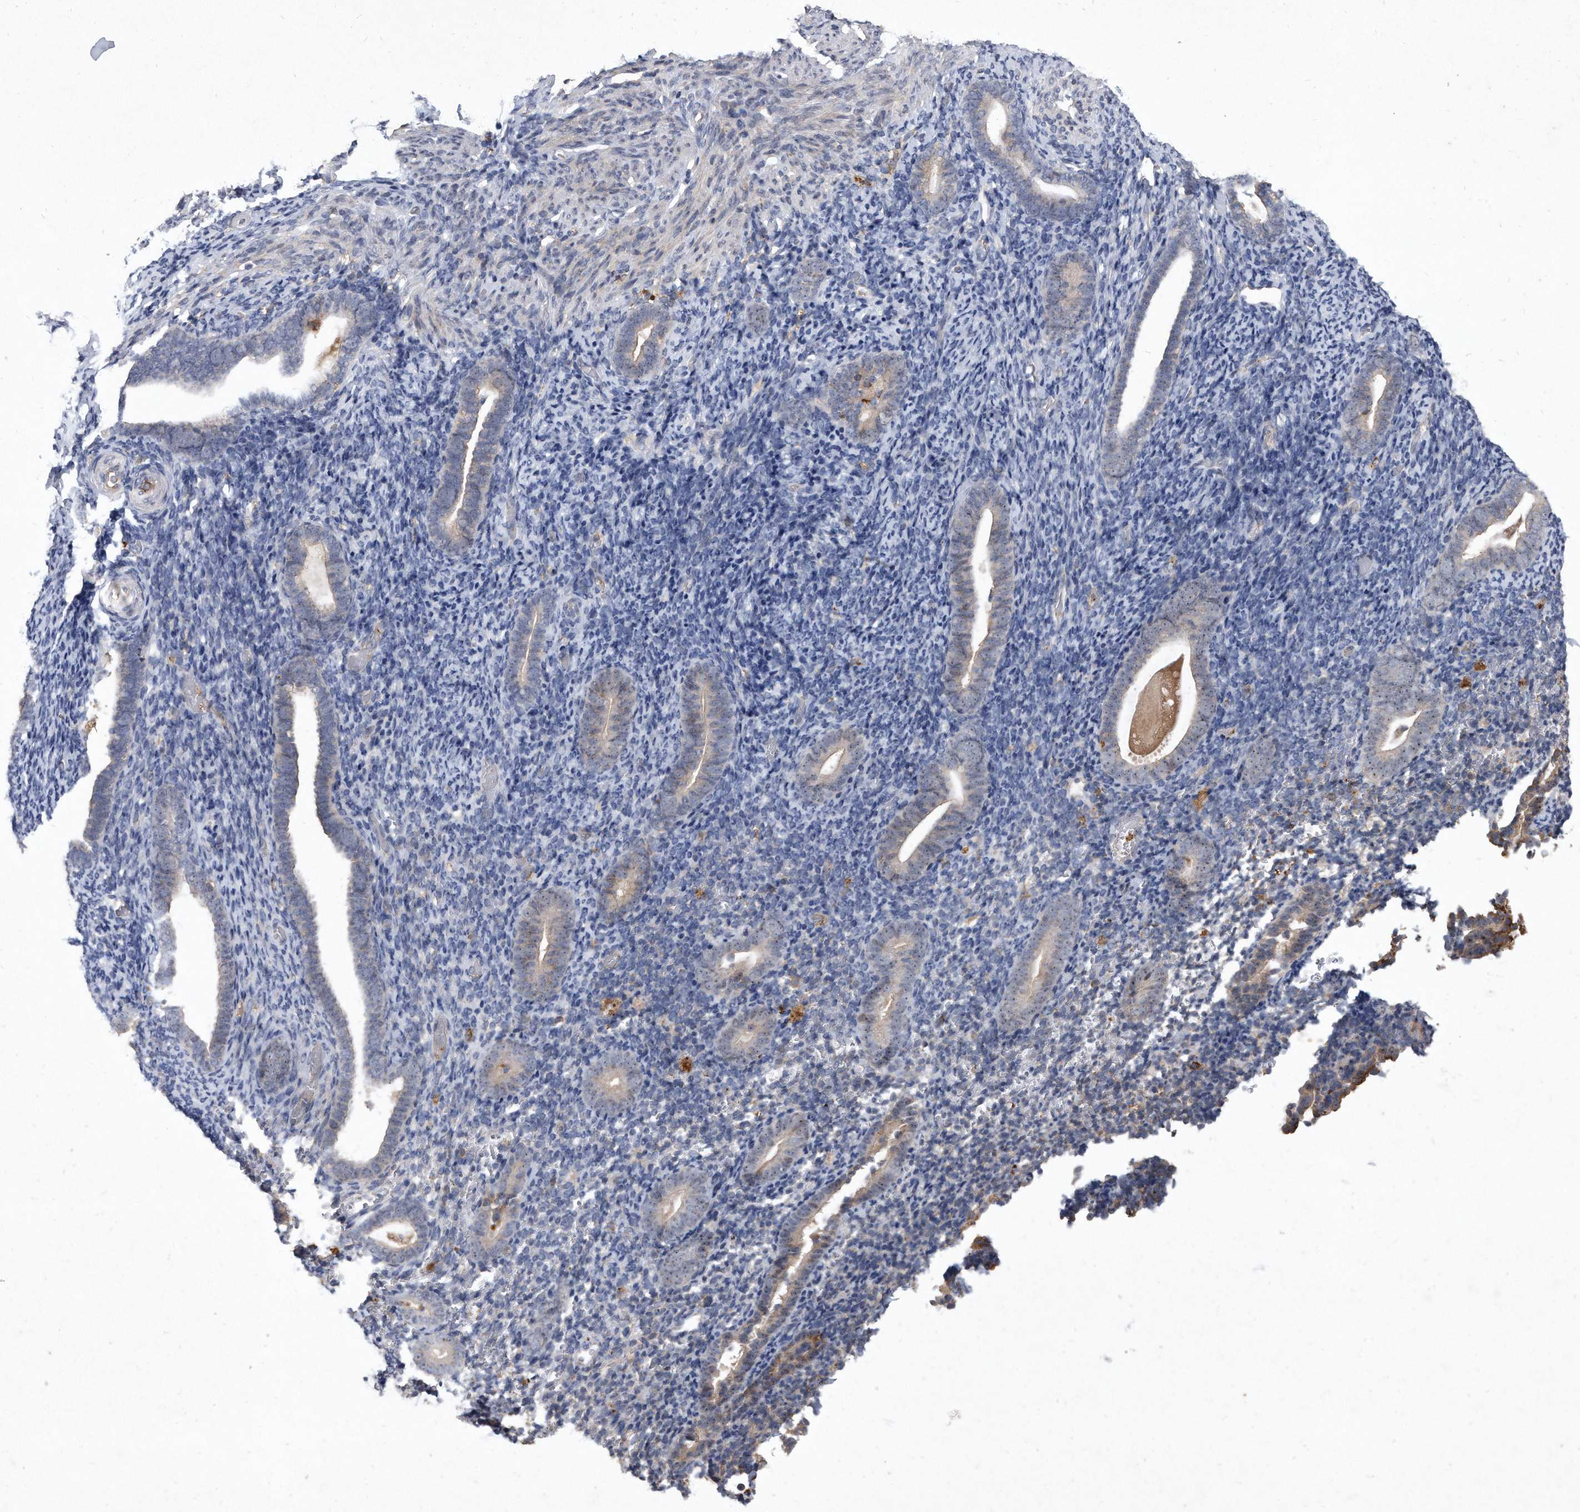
{"staining": {"intensity": "weak", "quantity": "<25%", "location": "cytoplasmic/membranous"}, "tissue": "endometrium", "cell_type": "Cells in endometrial stroma", "image_type": "normal", "snomed": [{"axis": "morphology", "description": "Normal tissue, NOS"}, {"axis": "topography", "description": "Endometrium"}], "caption": "DAB immunohistochemical staining of unremarkable human endometrium exhibits no significant staining in cells in endometrial stroma. (DAB immunohistochemistry (IHC), high magnification).", "gene": "PGBD2", "patient": {"sex": "female", "age": 51}}